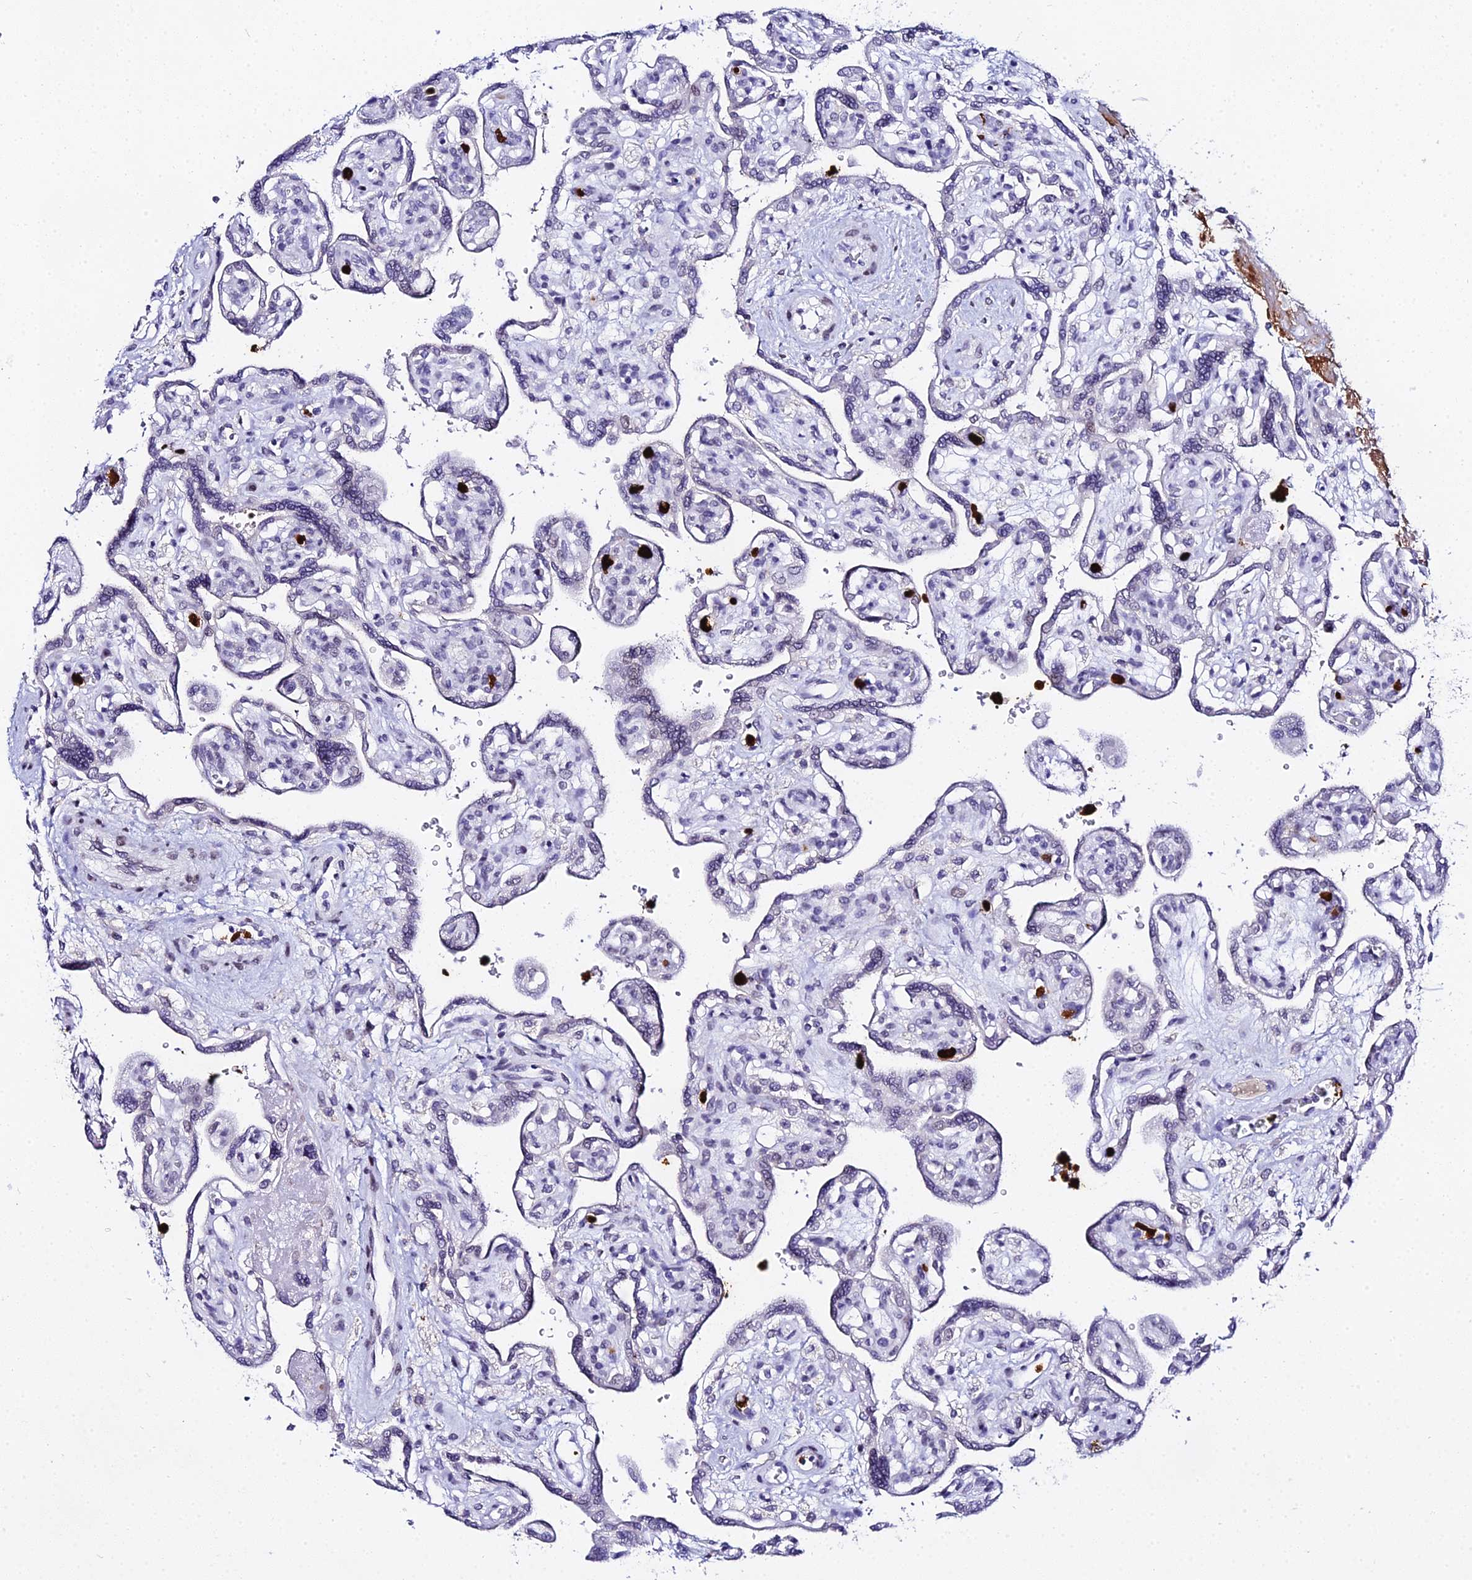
{"staining": {"intensity": "negative", "quantity": "none", "location": "none"}, "tissue": "placenta", "cell_type": "Trophoblastic cells", "image_type": "normal", "snomed": [{"axis": "morphology", "description": "Normal tissue, NOS"}, {"axis": "topography", "description": "Placenta"}], "caption": "High magnification brightfield microscopy of benign placenta stained with DAB (brown) and counterstained with hematoxylin (blue): trophoblastic cells show no significant positivity.", "gene": "MCM10", "patient": {"sex": "female", "age": 39}}